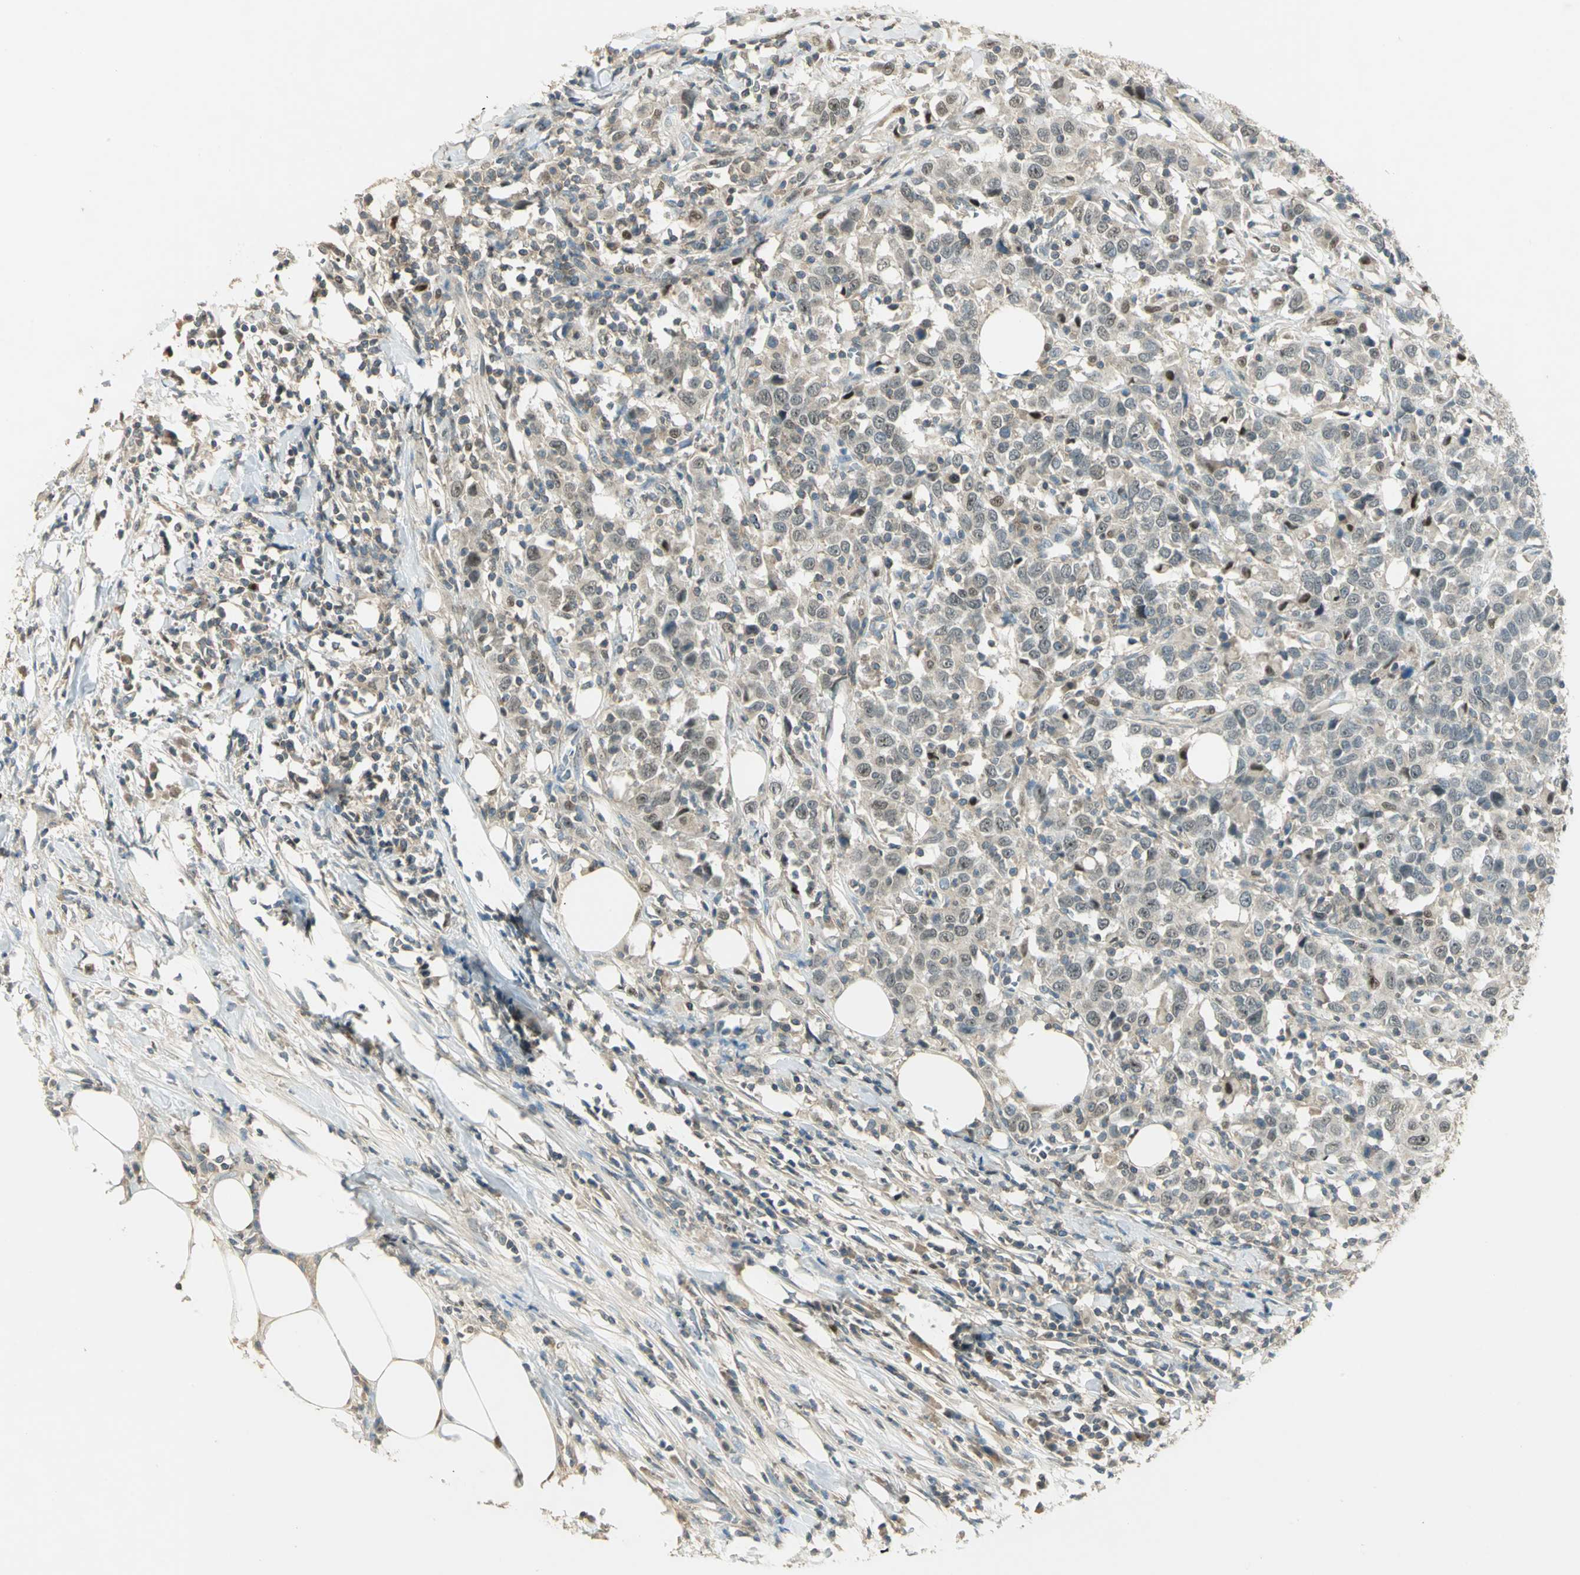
{"staining": {"intensity": "weak", "quantity": "<25%", "location": "cytoplasmic/membranous,nuclear"}, "tissue": "urothelial cancer", "cell_type": "Tumor cells", "image_type": "cancer", "snomed": [{"axis": "morphology", "description": "Urothelial carcinoma, High grade"}, {"axis": "topography", "description": "Urinary bladder"}], "caption": "Protein analysis of urothelial cancer reveals no significant staining in tumor cells. (Immunohistochemistry (ihc), brightfield microscopy, high magnification).", "gene": "BIRC2", "patient": {"sex": "male", "age": 61}}